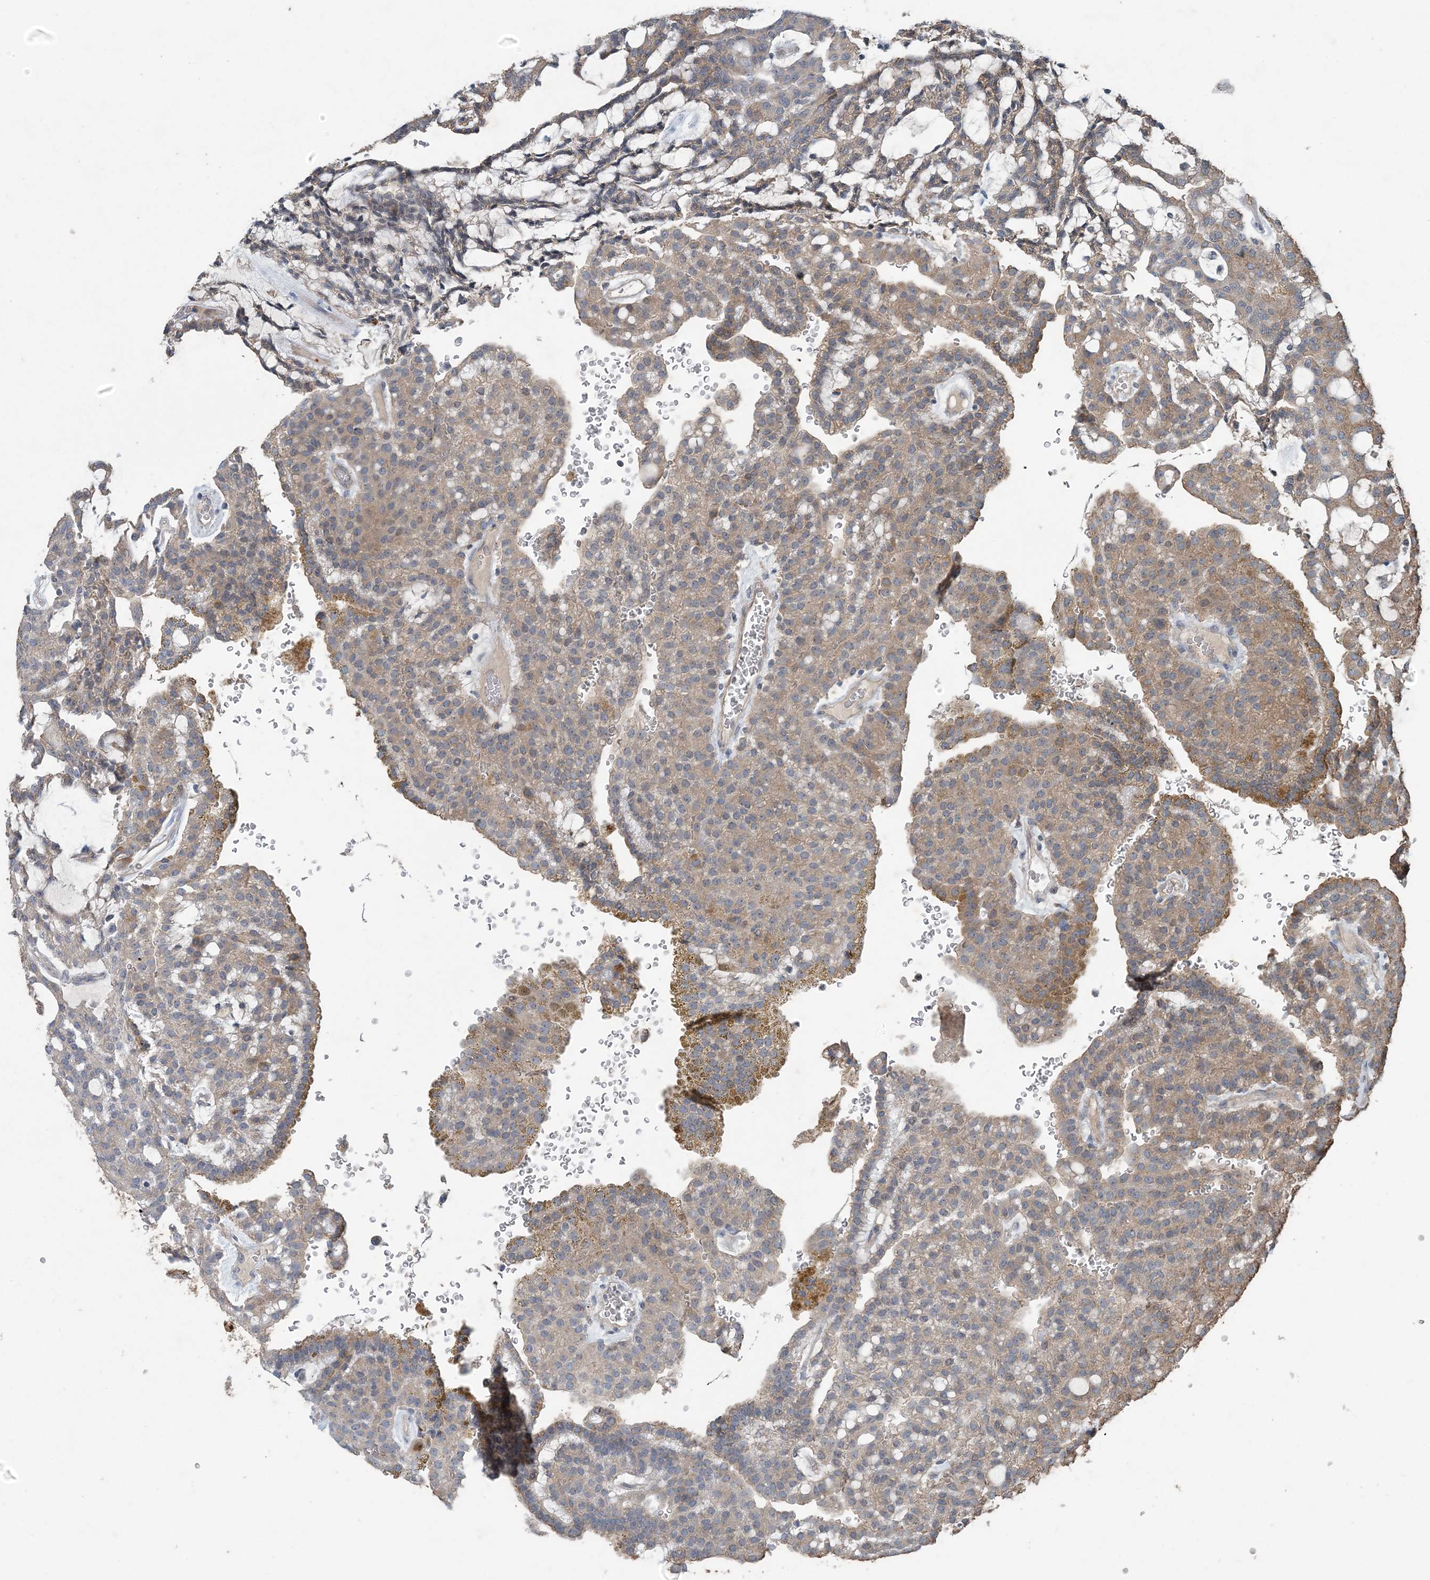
{"staining": {"intensity": "weak", "quantity": ">75%", "location": "cytoplasmic/membranous"}, "tissue": "renal cancer", "cell_type": "Tumor cells", "image_type": "cancer", "snomed": [{"axis": "morphology", "description": "Adenocarcinoma, NOS"}, {"axis": "topography", "description": "Kidney"}], "caption": "Adenocarcinoma (renal) stained for a protein displays weak cytoplasmic/membranous positivity in tumor cells.", "gene": "MYO9B", "patient": {"sex": "male", "age": 63}}